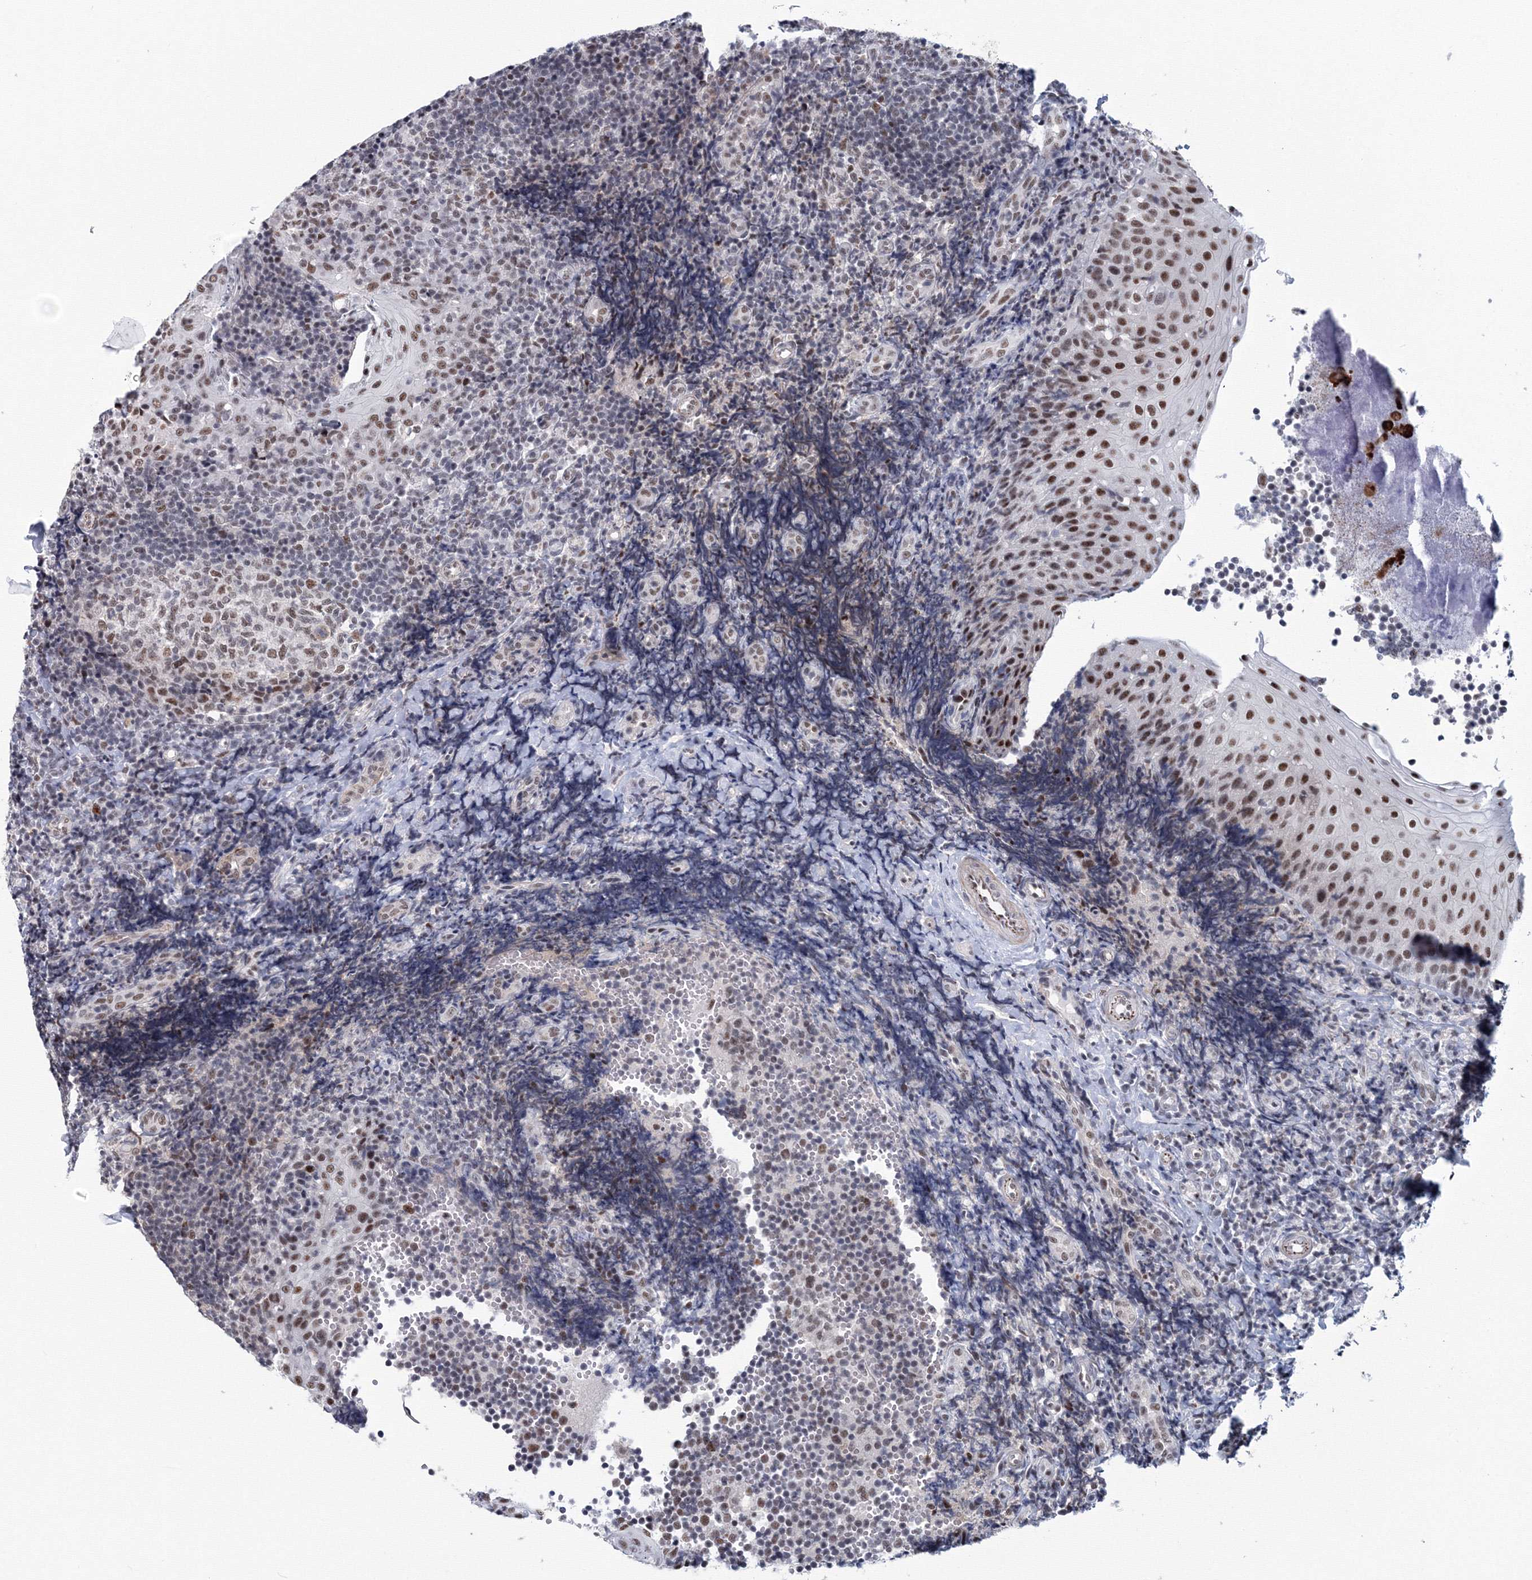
{"staining": {"intensity": "moderate", "quantity": "25%-75%", "location": "nuclear"}, "tissue": "tonsil", "cell_type": "Germinal center cells", "image_type": "normal", "snomed": [{"axis": "morphology", "description": "Normal tissue, NOS"}, {"axis": "topography", "description": "Tonsil"}], "caption": "Human tonsil stained with a brown dye displays moderate nuclear positive expression in about 25%-75% of germinal center cells.", "gene": "SF3B6", "patient": {"sex": "female", "age": 40}}